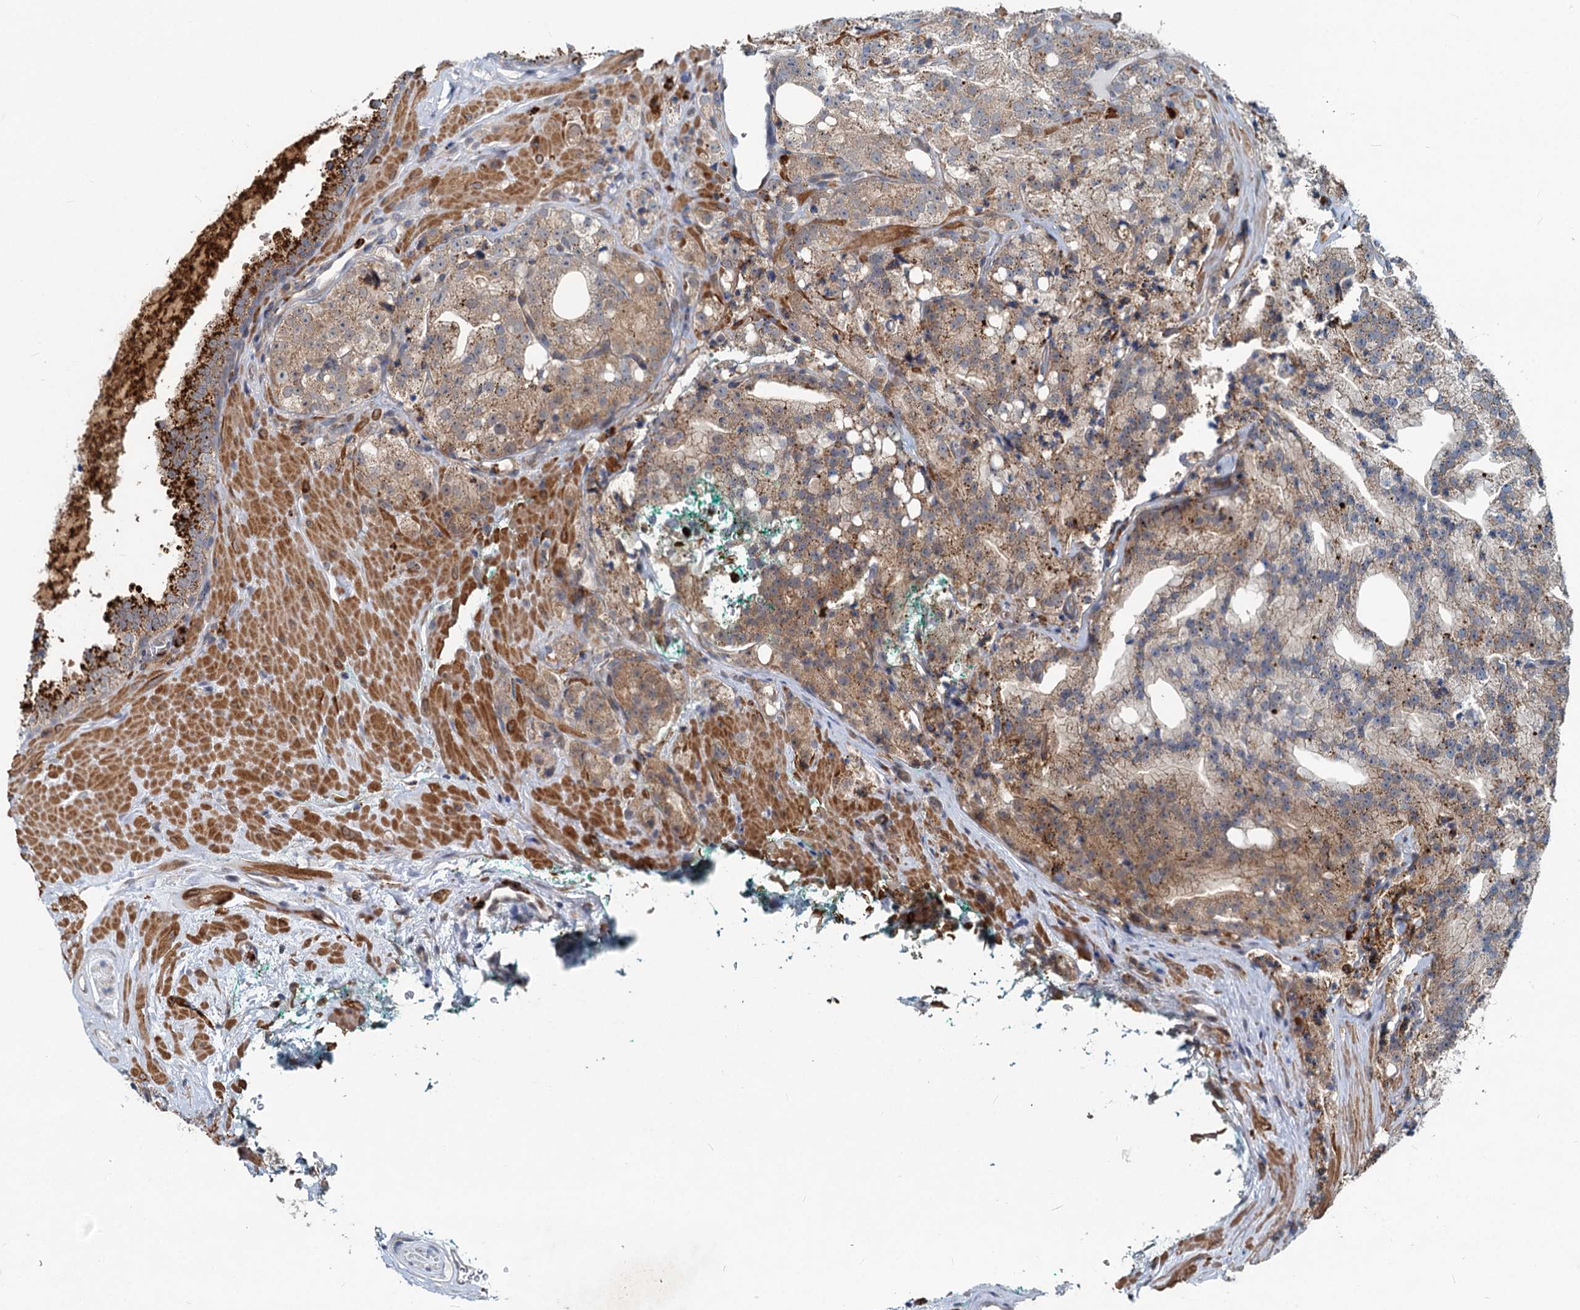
{"staining": {"intensity": "moderate", "quantity": "25%-75%", "location": "cytoplasmic/membranous"}, "tissue": "prostate cancer", "cell_type": "Tumor cells", "image_type": "cancer", "snomed": [{"axis": "morphology", "description": "Adenocarcinoma, High grade"}, {"axis": "topography", "description": "Prostate"}], "caption": "Tumor cells demonstrate medium levels of moderate cytoplasmic/membranous staining in about 25%-75% of cells in high-grade adenocarcinoma (prostate).", "gene": "ADCY2", "patient": {"sex": "male", "age": 64}}